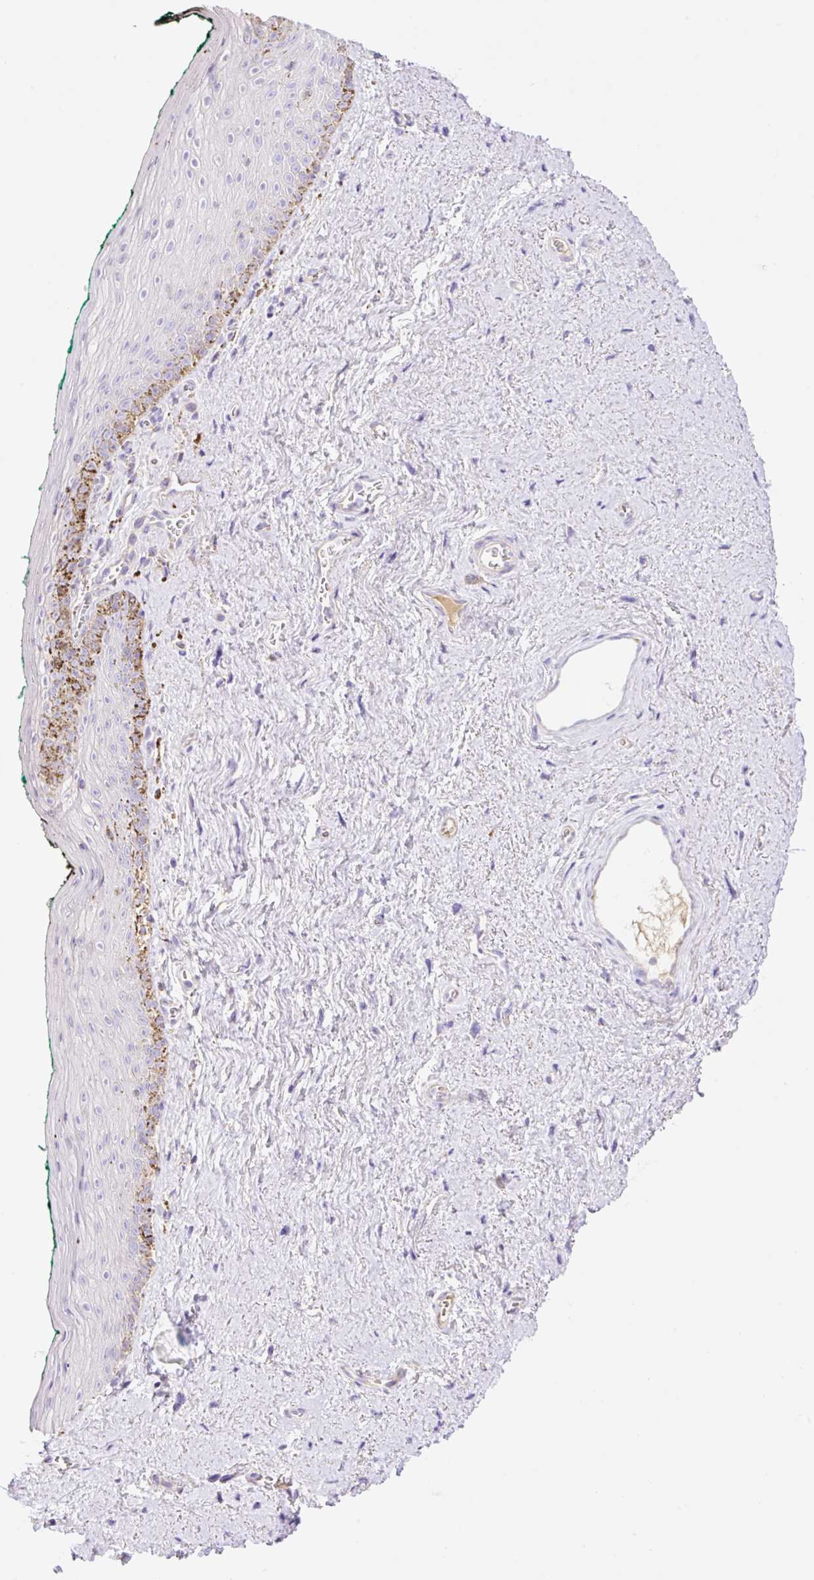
{"staining": {"intensity": "moderate", "quantity": "<25%", "location": "cytoplasmic/membranous"}, "tissue": "vagina", "cell_type": "Squamous epithelial cells", "image_type": "normal", "snomed": [{"axis": "morphology", "description": "Normal tissue, NOS"}, {"axis": "topography", "description": "Vulva"}, {"axis": "topography", "description": "Vagina"}, {"axis": "topography", "description": "Peripheral nerve tissue"}], "caption": "Immunohistochemical staining of normal vagina demonstrates <25% levels of moderate cytoplasmic/membranous protein expression in approximately <25% of squamous epithelial cells.", "gene": "ETNK2", "patient": {"sex": "female", "age": 66}}